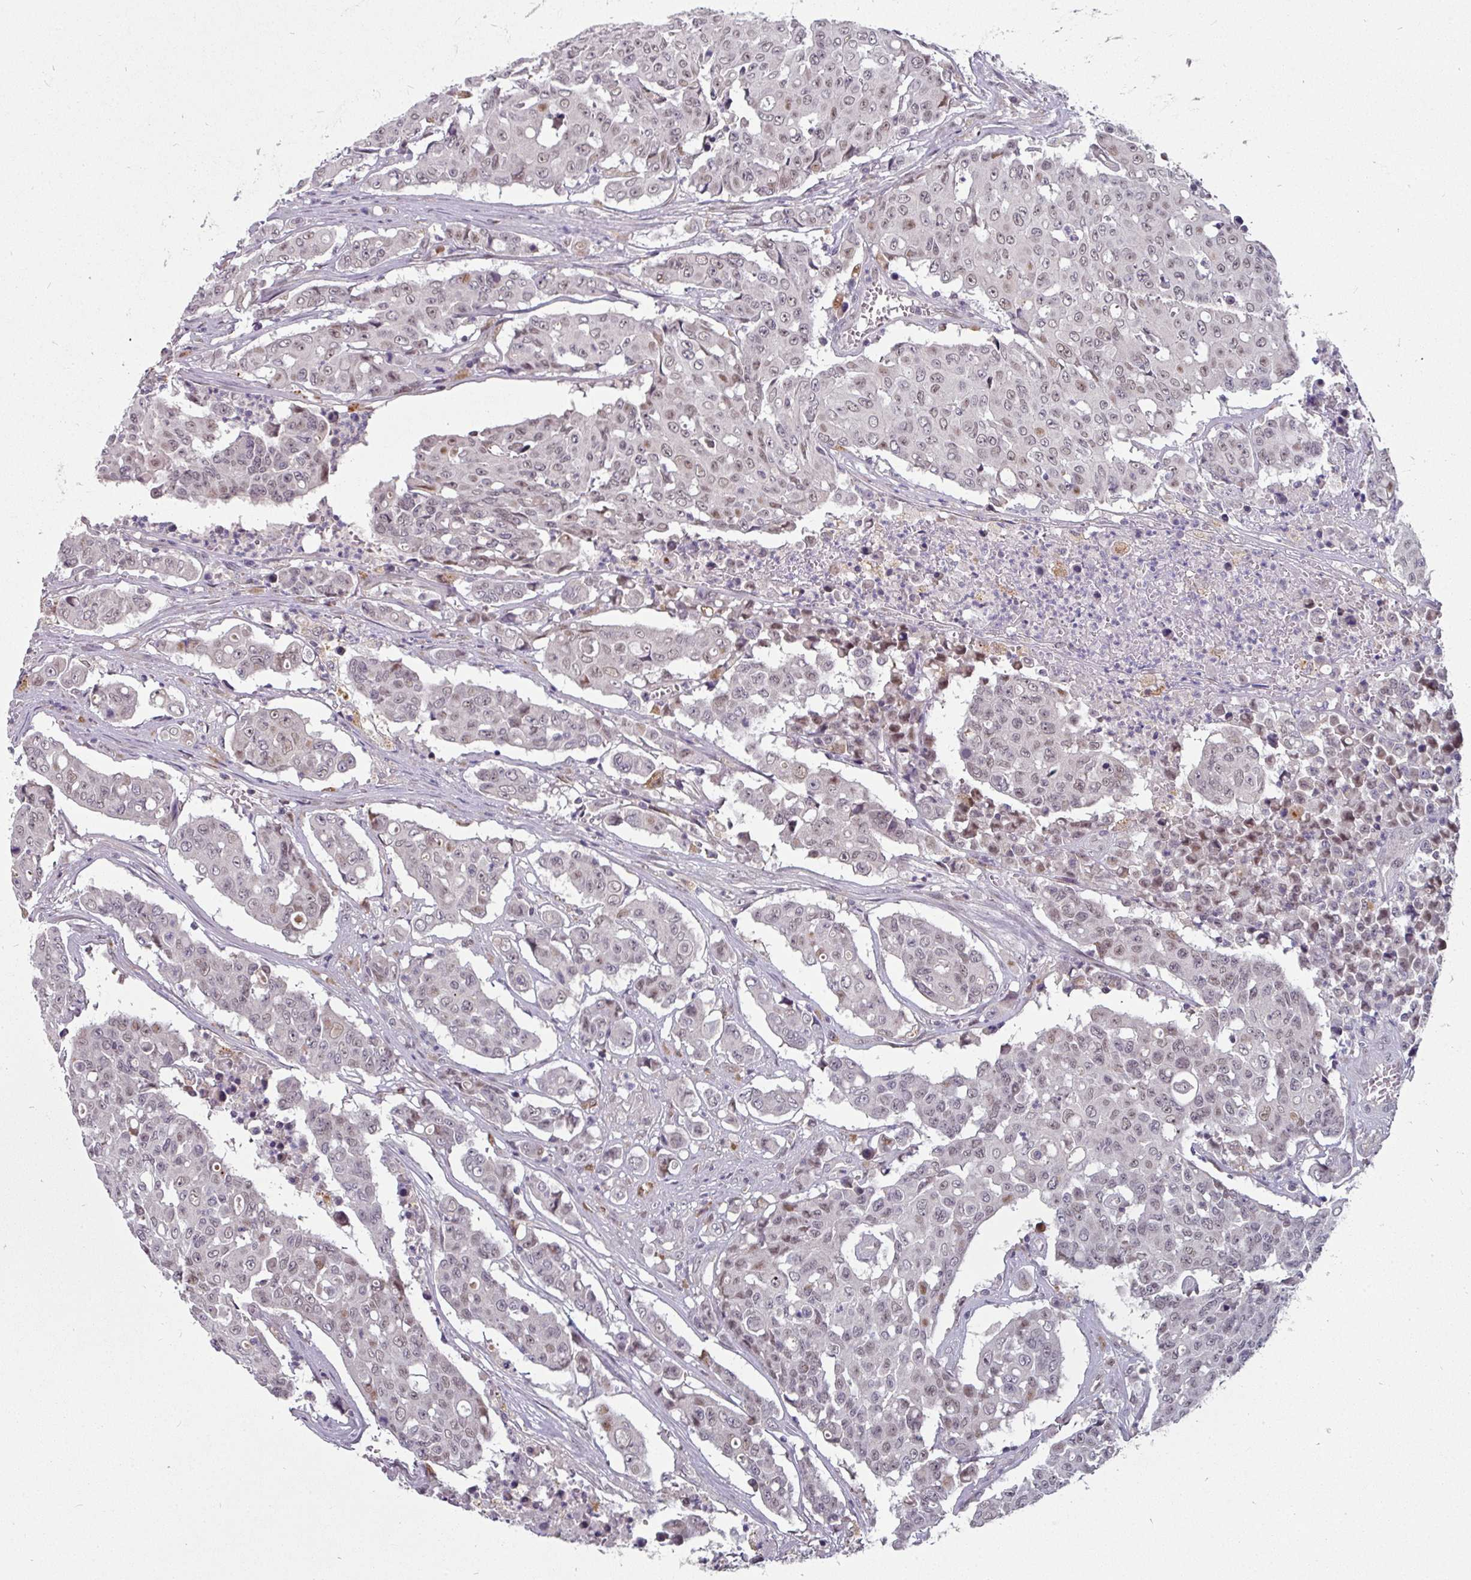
{"staining": {"intensity": "negative", "quantity": "none", "location": "none"}, "tissue": "colorectal cancer", "cell_type": "Tumor cells", "image_type": "cancer", "snomed": [{"axis": "morphology", "description": "Adenocarcinoma, NOS"}, {"axis": "topography", "description": "Colon"}], "caption": "Protein analysis of colorectal adenocarcinoma shows no significant positivity in tumor cells.", "gene": "SWSAP1", "patient": {"sex": "male", "age": 51}}